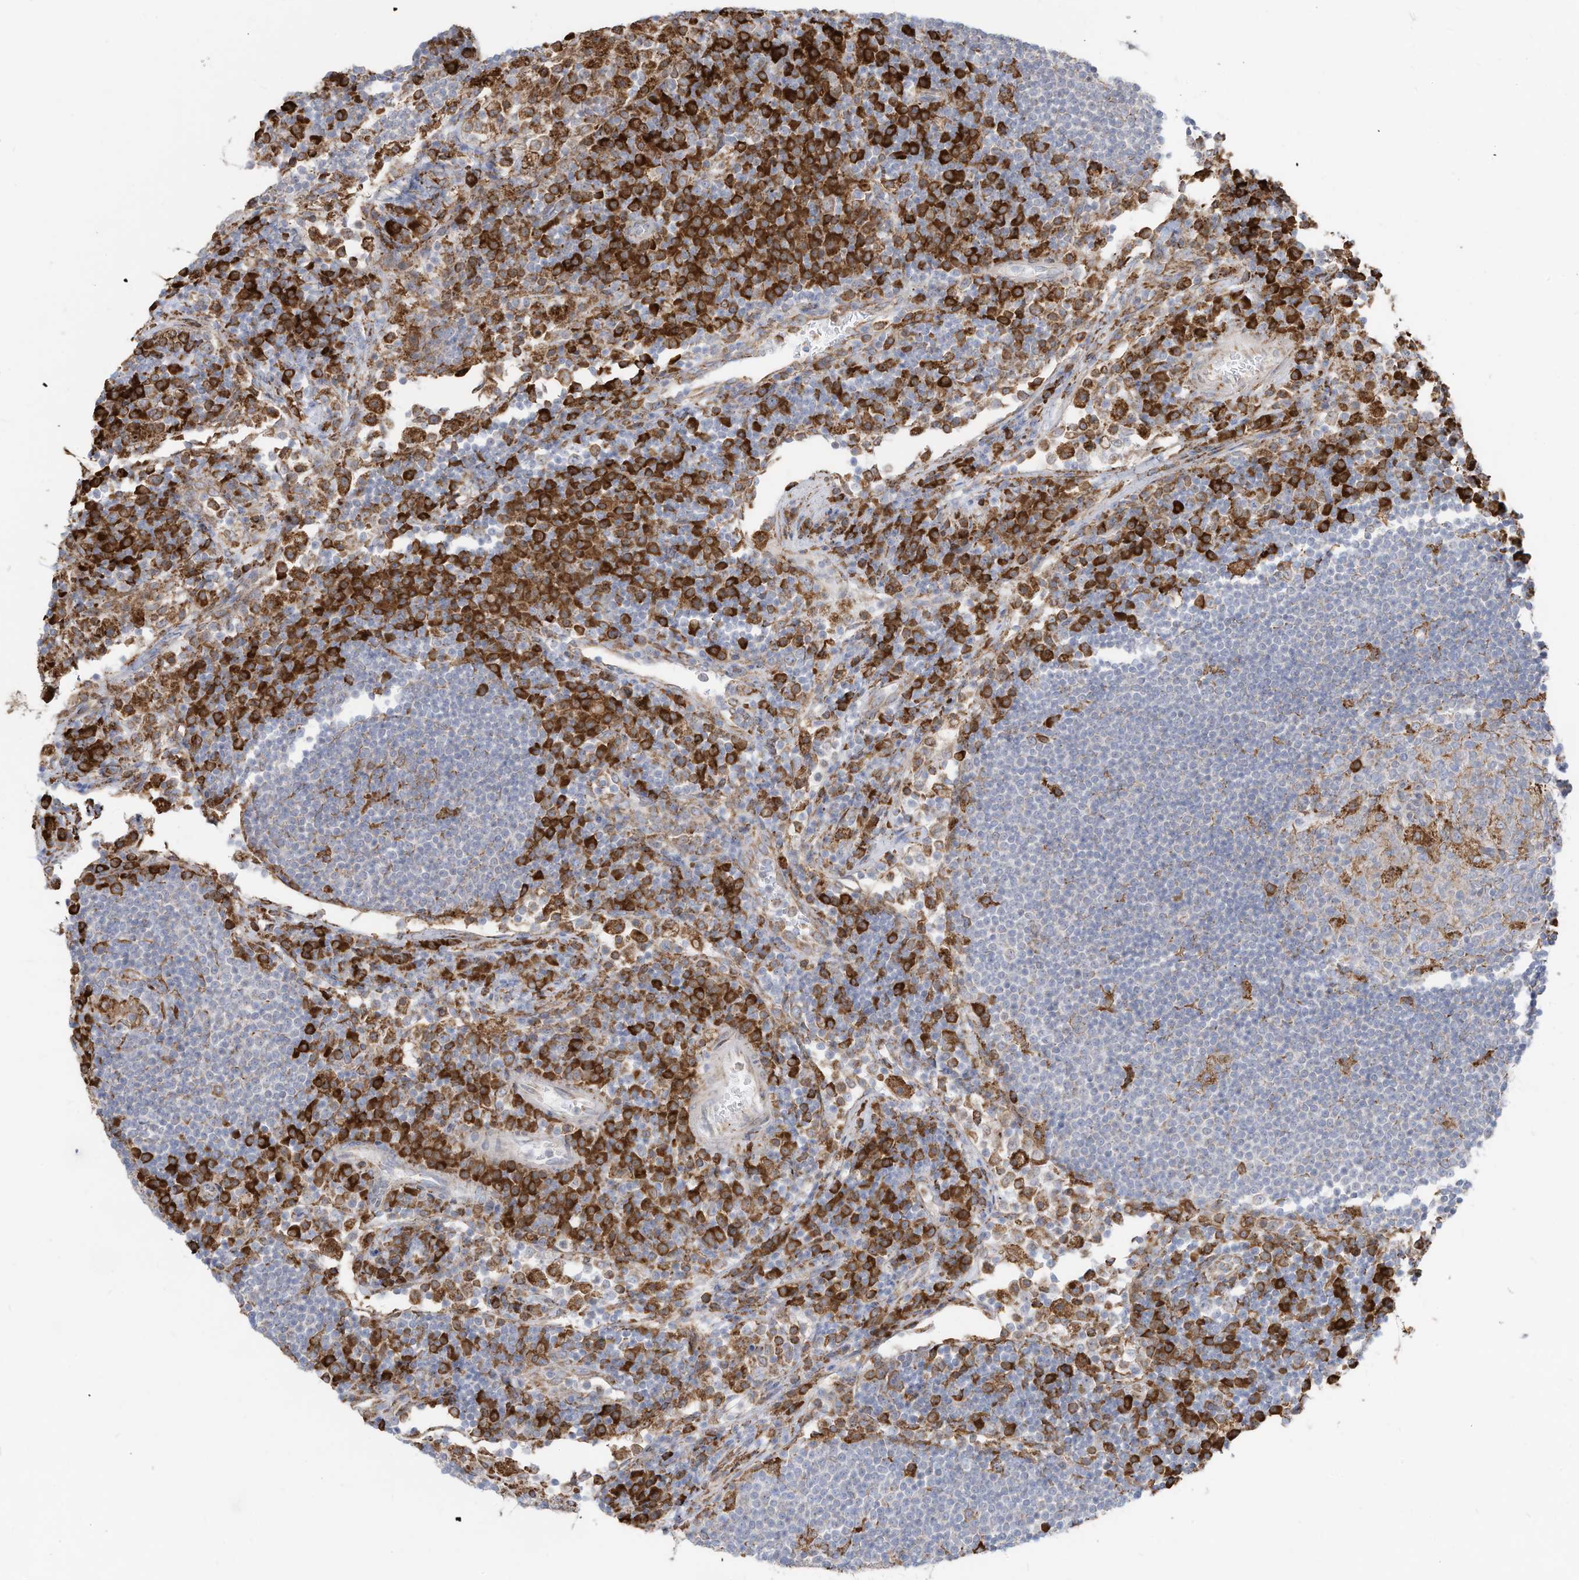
{"staining": {"intensity": "moderate", "quantity": "<25%", "location": "cytoplasmic/membranous"}, "tissue": "lymph node", "cell_type": "Germinal center cells", "image_type": "normal", "snomed": [{"axis": "morphology", "description": "Normal tissue, NOS"}, {"axis": "topography", "description": "Lymph node"}], "caption": "Germinal center cells show moderate cytoplasmic/membranous expression in approximately <25% of cells in benign lymph node.", "gene": "ZNF354C", "patient": {"sex": "female", "age": 53}}